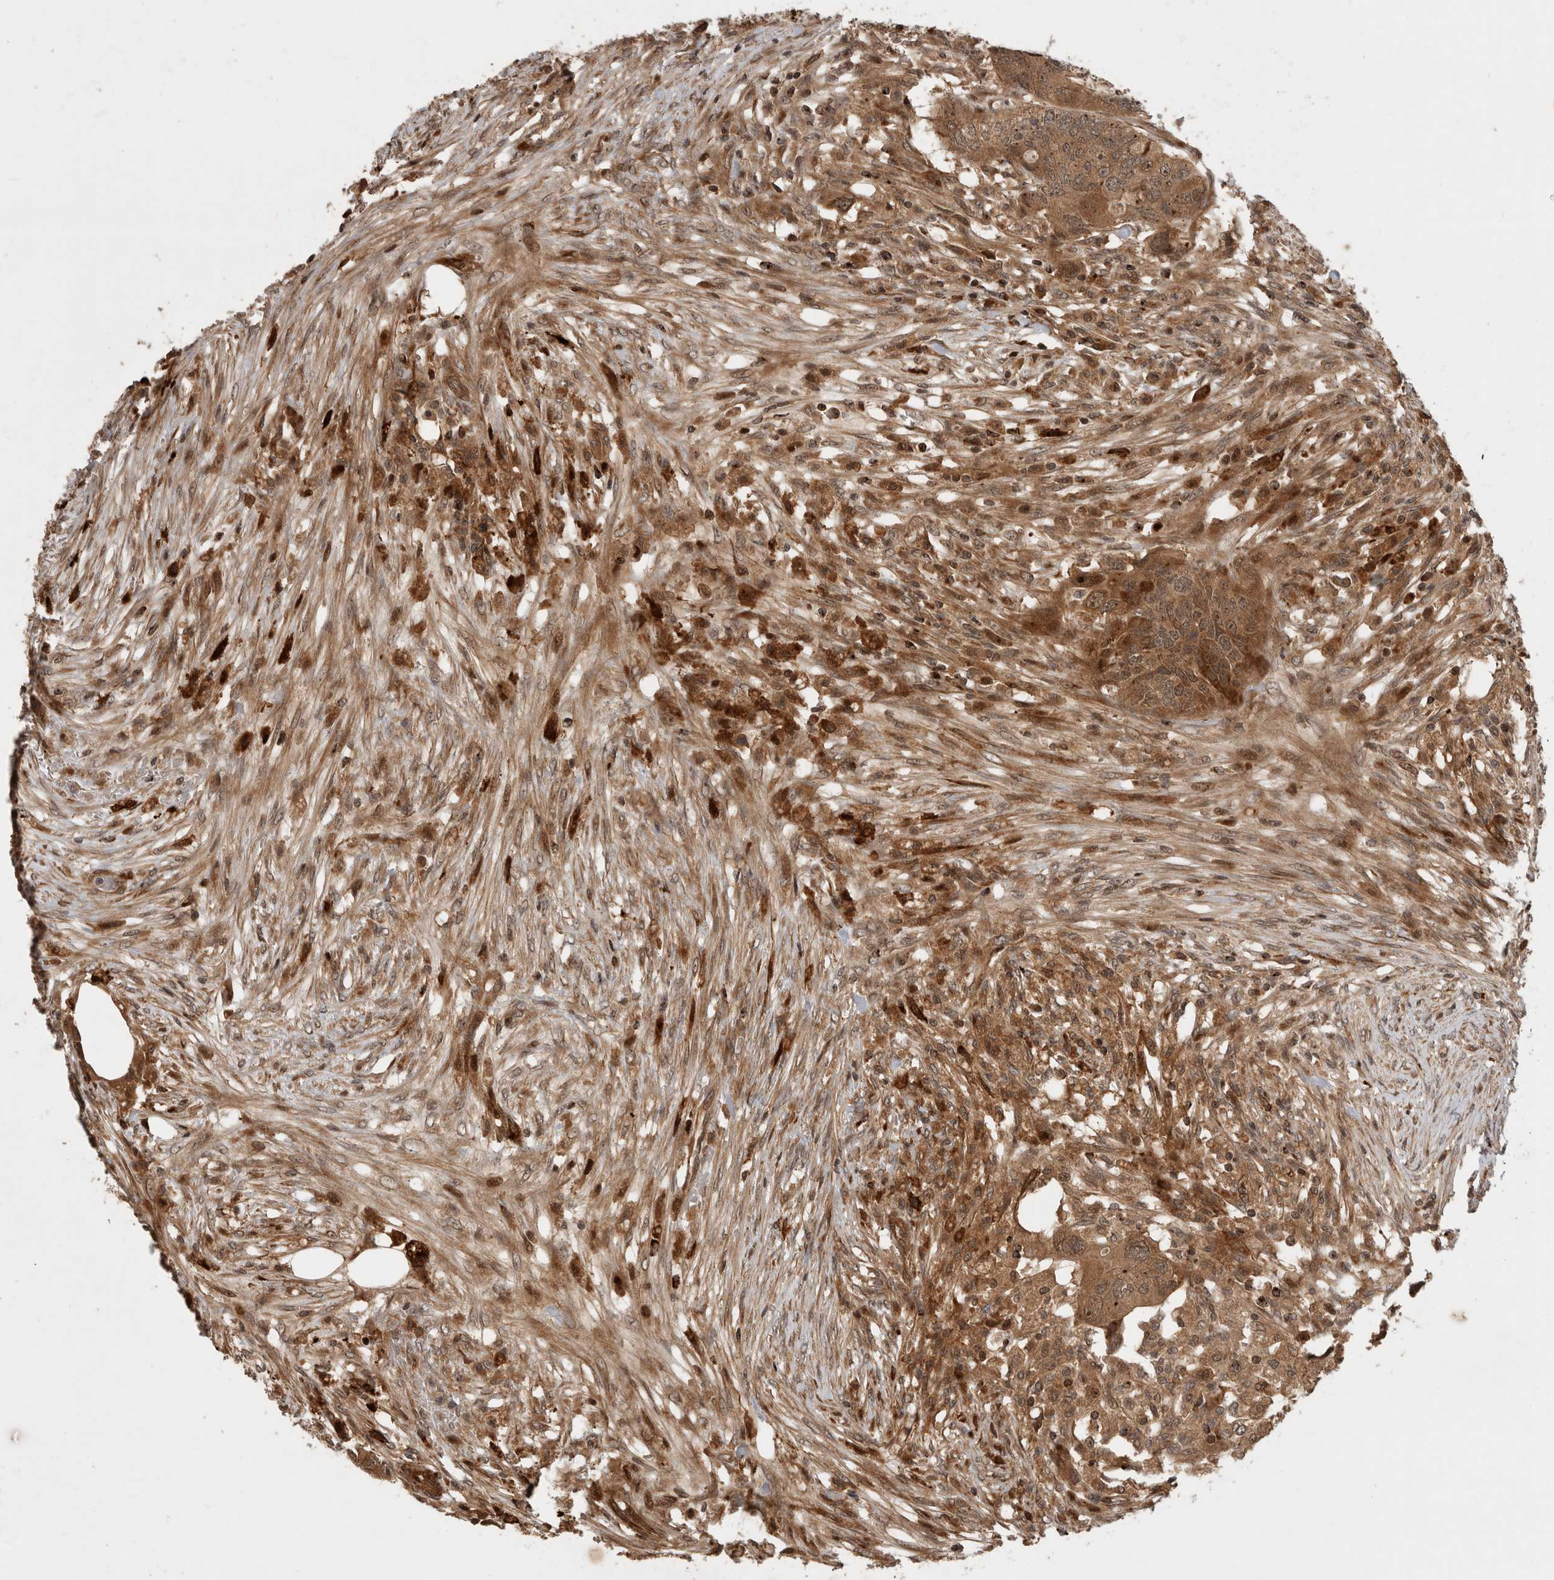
{"staining": {"intensity": "moderate", "quantity": ">75%", "location": "cytoplasmic/membranous,nuclear"}, "tissue": "colorectal cancer", "cell_type": "Tumor cells", "image_type": "cancer", "snomed": [{"axis": "morphology", "description": "Adenocarcinoma, NOS"}, {"axis": "topography", "description": "Colon"}], "caption": "The immunohistochemical stain labels moderate cytoplasmic/membranous and nuclear expression in tumor cells of adenocarcinoma (colorectal) tissue.", "gene": "SERAC1", "patient": {"sex": "male", "age": 71}}